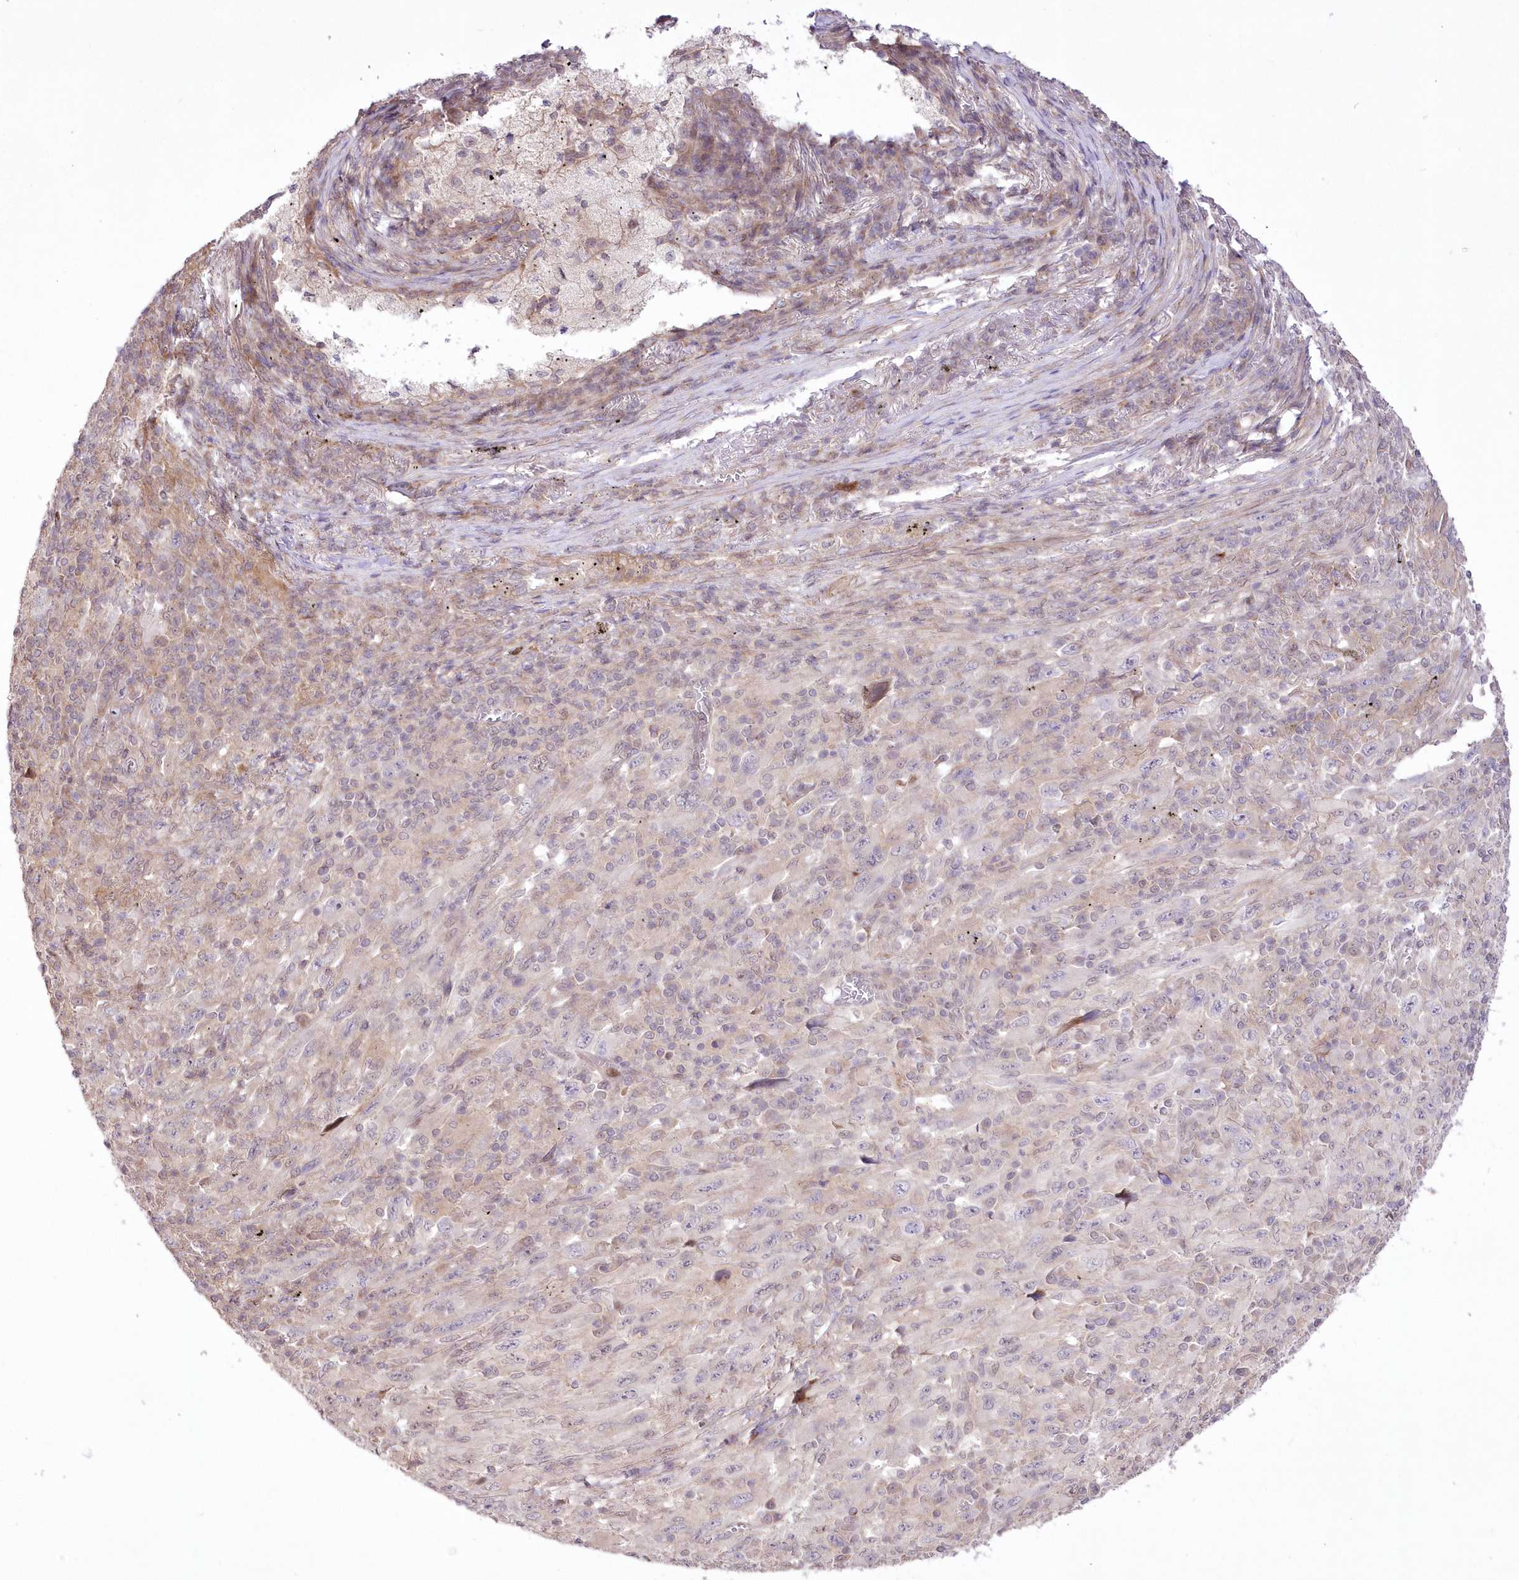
{"staining": {"intensity": "weak", "quantity": "<25%", "location": "cytoplasmic/membranous"}, "tissue": "melanoma", "cell_type": "Tumor cells", "image_type": "cancer", "snomed": [{"axis": "morphology", "description": "Malignant melanoma, Metastatic site"}, {"axis": "topography", "description": "Skin"}], "caption": "Histopathology image shows no protein positivity in tumor cells of malignant melanoma (metastatic site) tissue.", "gene": "FAM241B", "patient": {"sex": "female", "age": 56}}